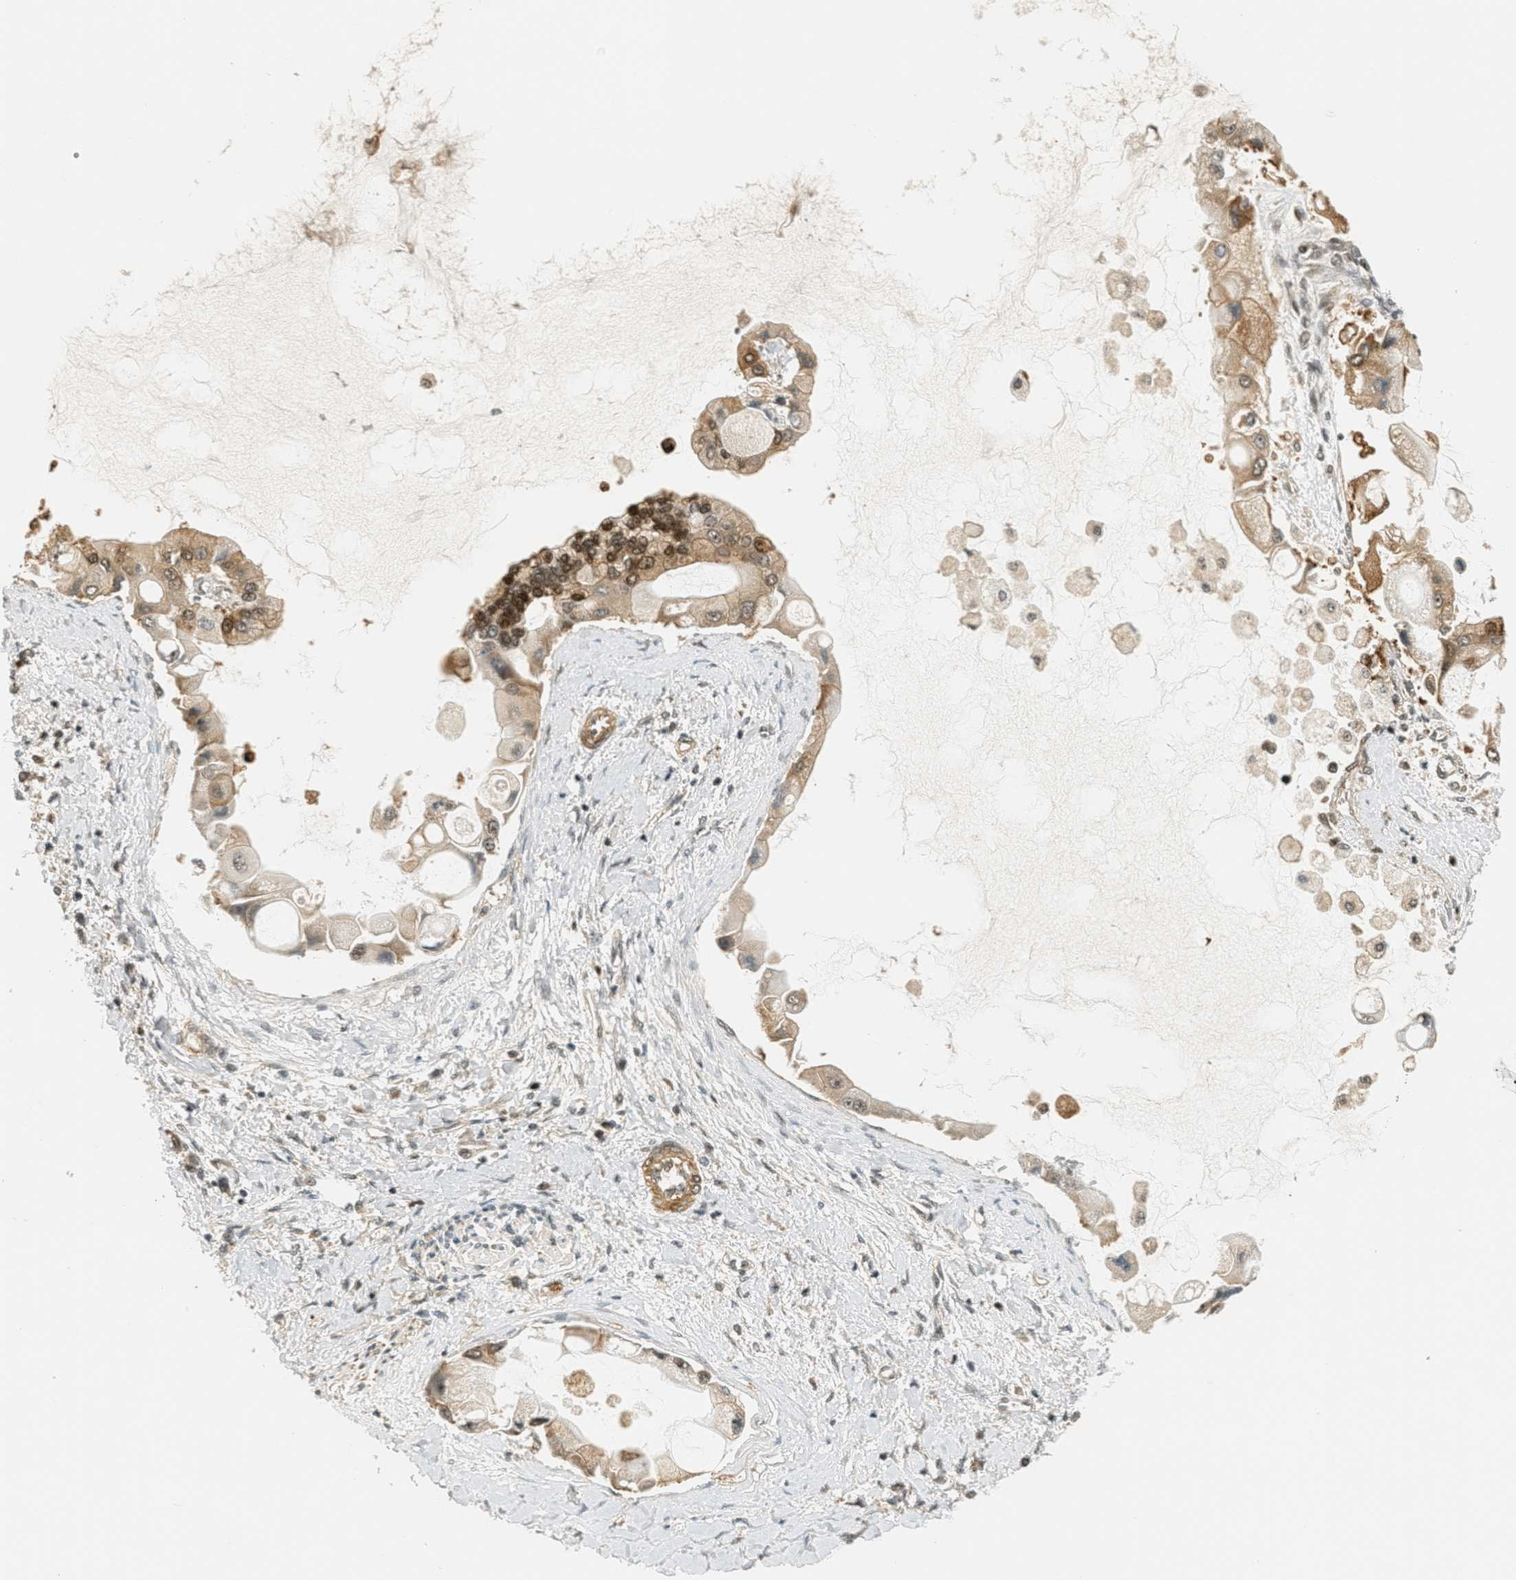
{"staining": {"intensity": "moderate", "quantity": ">75%", "location": "cytoplasmic/membranous,nuclear"}, "tissue": "liver cancer", "cell_type": "Tumor cells", "image_type": "cancer", "snomed": [{"axis": "morphology", "description": "Cholangiocarcinoma"}, {"axis": "topography", "description": "Liver"}], "caption": "A high-resolution image shows immunohistochemistry (IHC) staining of liver cancer, which demonstrates moderate cytoplasmic/membranous and nuclear expression in approximately >75% of tumor cells.", "gene": "FOXM1", "patient": {"sex": "male", "age": 50}}